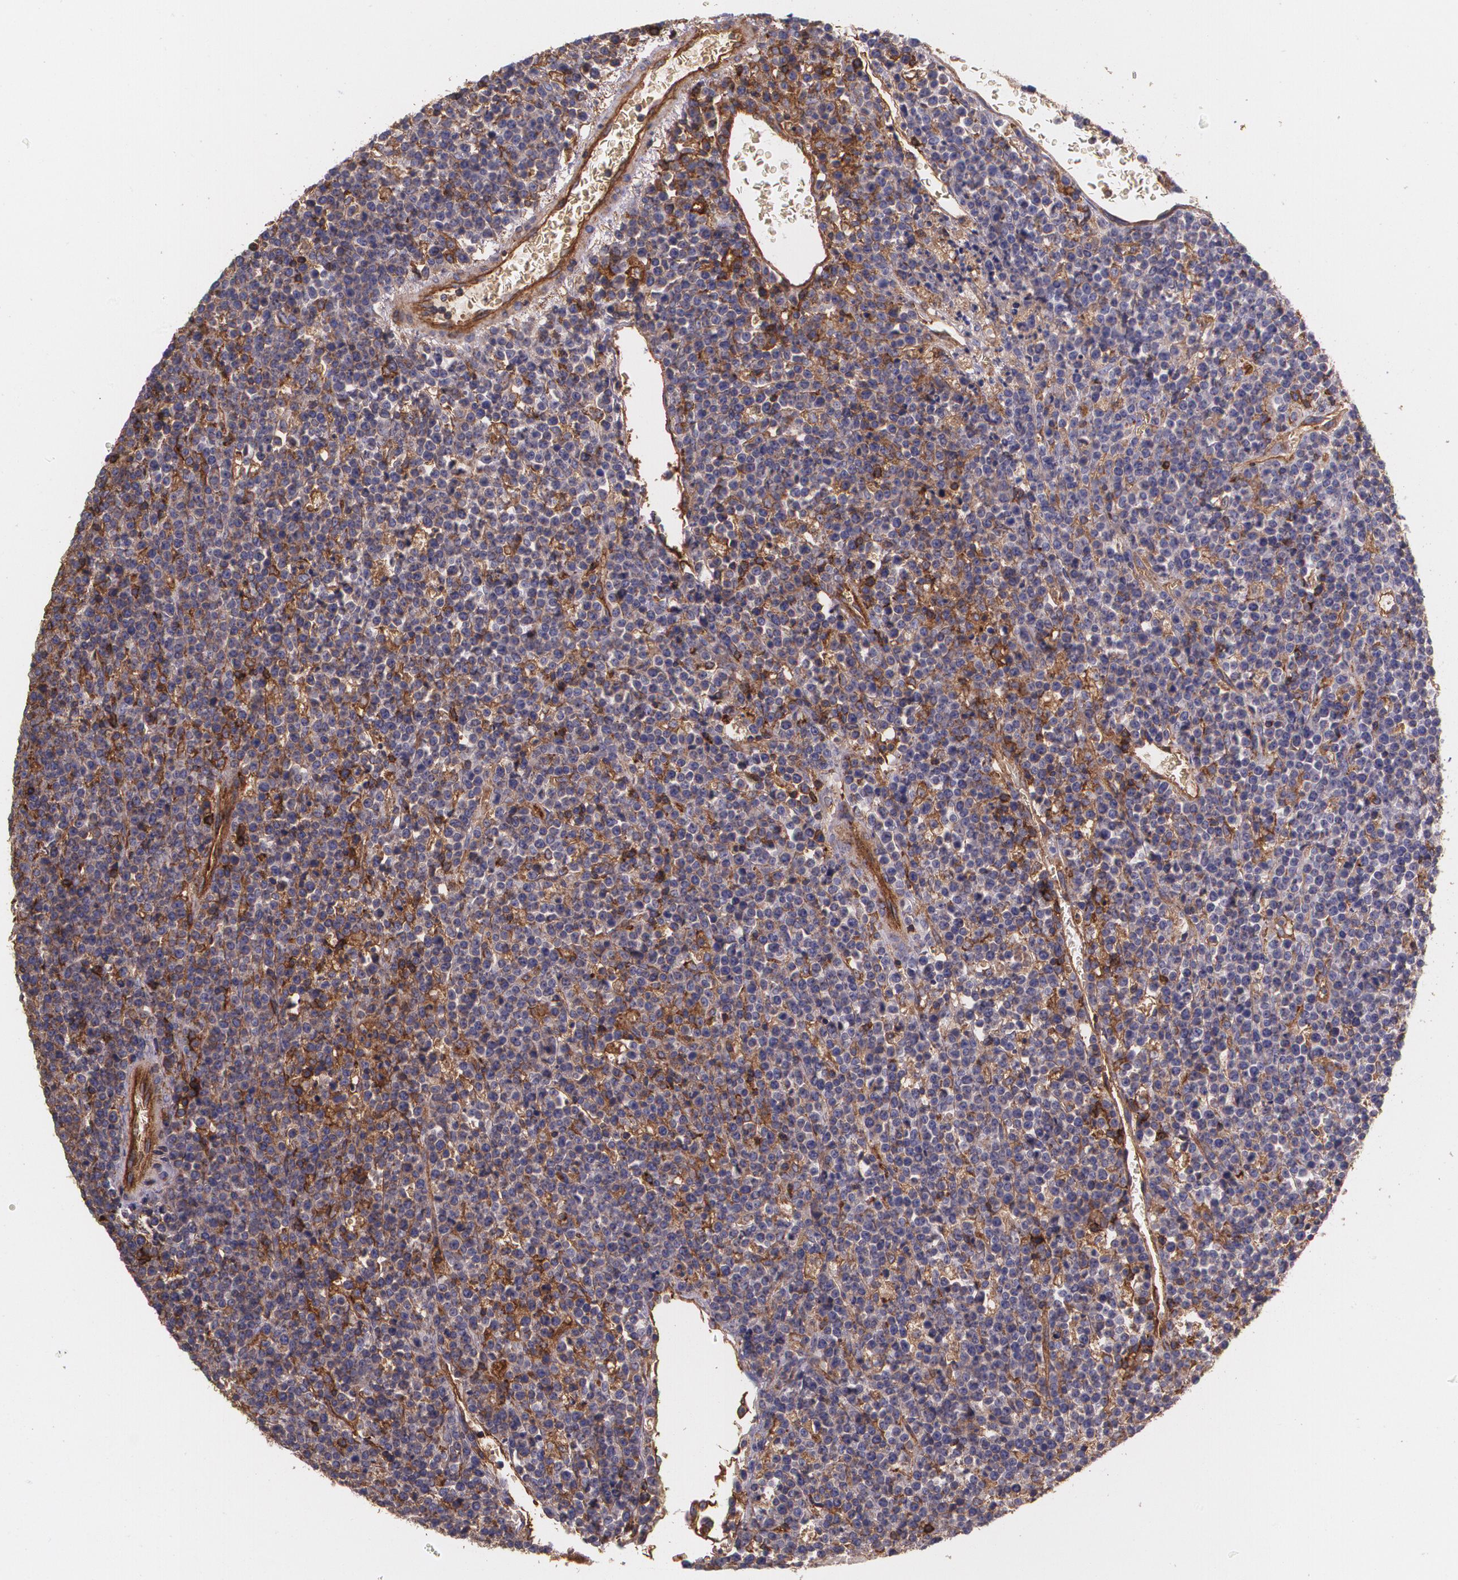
{"staining": {"intensity": "negative", "quantity": "none", "location": "none"}, "tissue": "lymphoma", "cell_type": "Tumor cells", "image_type": "cancer", "snomed": [{"axis": "morphology", "description": "Malignant lymphoma, non-Hodgkin's type, High grade"}, {"axis": "topography", "description": "Ovary"}], "caption": "Protein analysis of high-grade malignant lymphoma, non-Hodgkin's type shows no significant staining in tumor cells.", "gene": "B2M", "patient": {"sex": "female", "age": 56}}